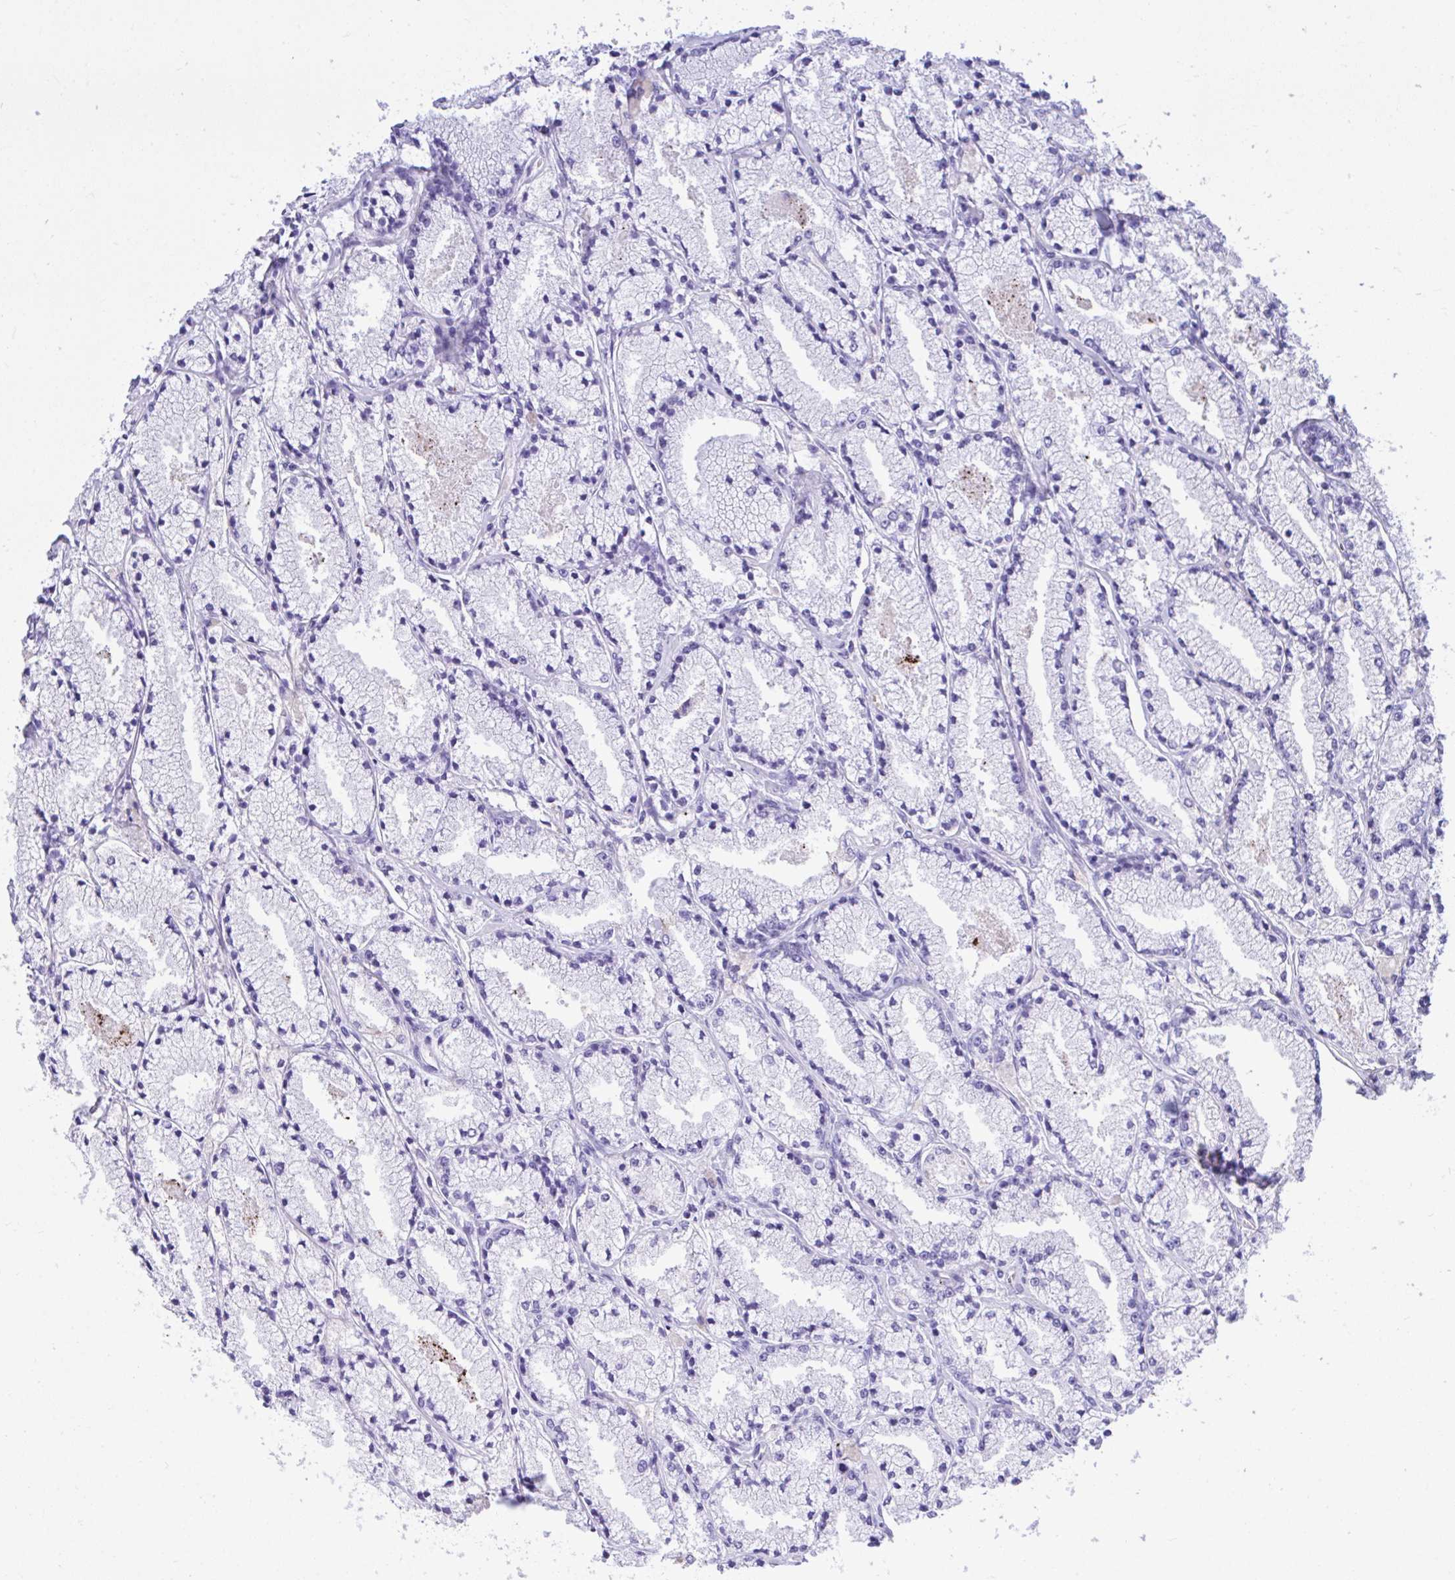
{"staining": {"intensity": "negative", "quantity": "none", "location": "none"}, "tissue": "prostate cancer", "cell_type": "Tumor cells", "image_type": "cancer", "snomed": [{"axis": "morphology", "description": "Adenocarcinoma, High grade"}, {"axis": "topography", "description": "Prostate"}], "caption": "This is a micrograph of immunohistochemistry (IHC) staining of adenocarcinoma (high-grade) (prostate), which shows no positivity in tumor cells. The staining is performed using DAB brown chromogen with nuclei counter-stained in using hematoxylin.", "gene": "BEX5", "patient": {"sex": "male", "age": 63}}